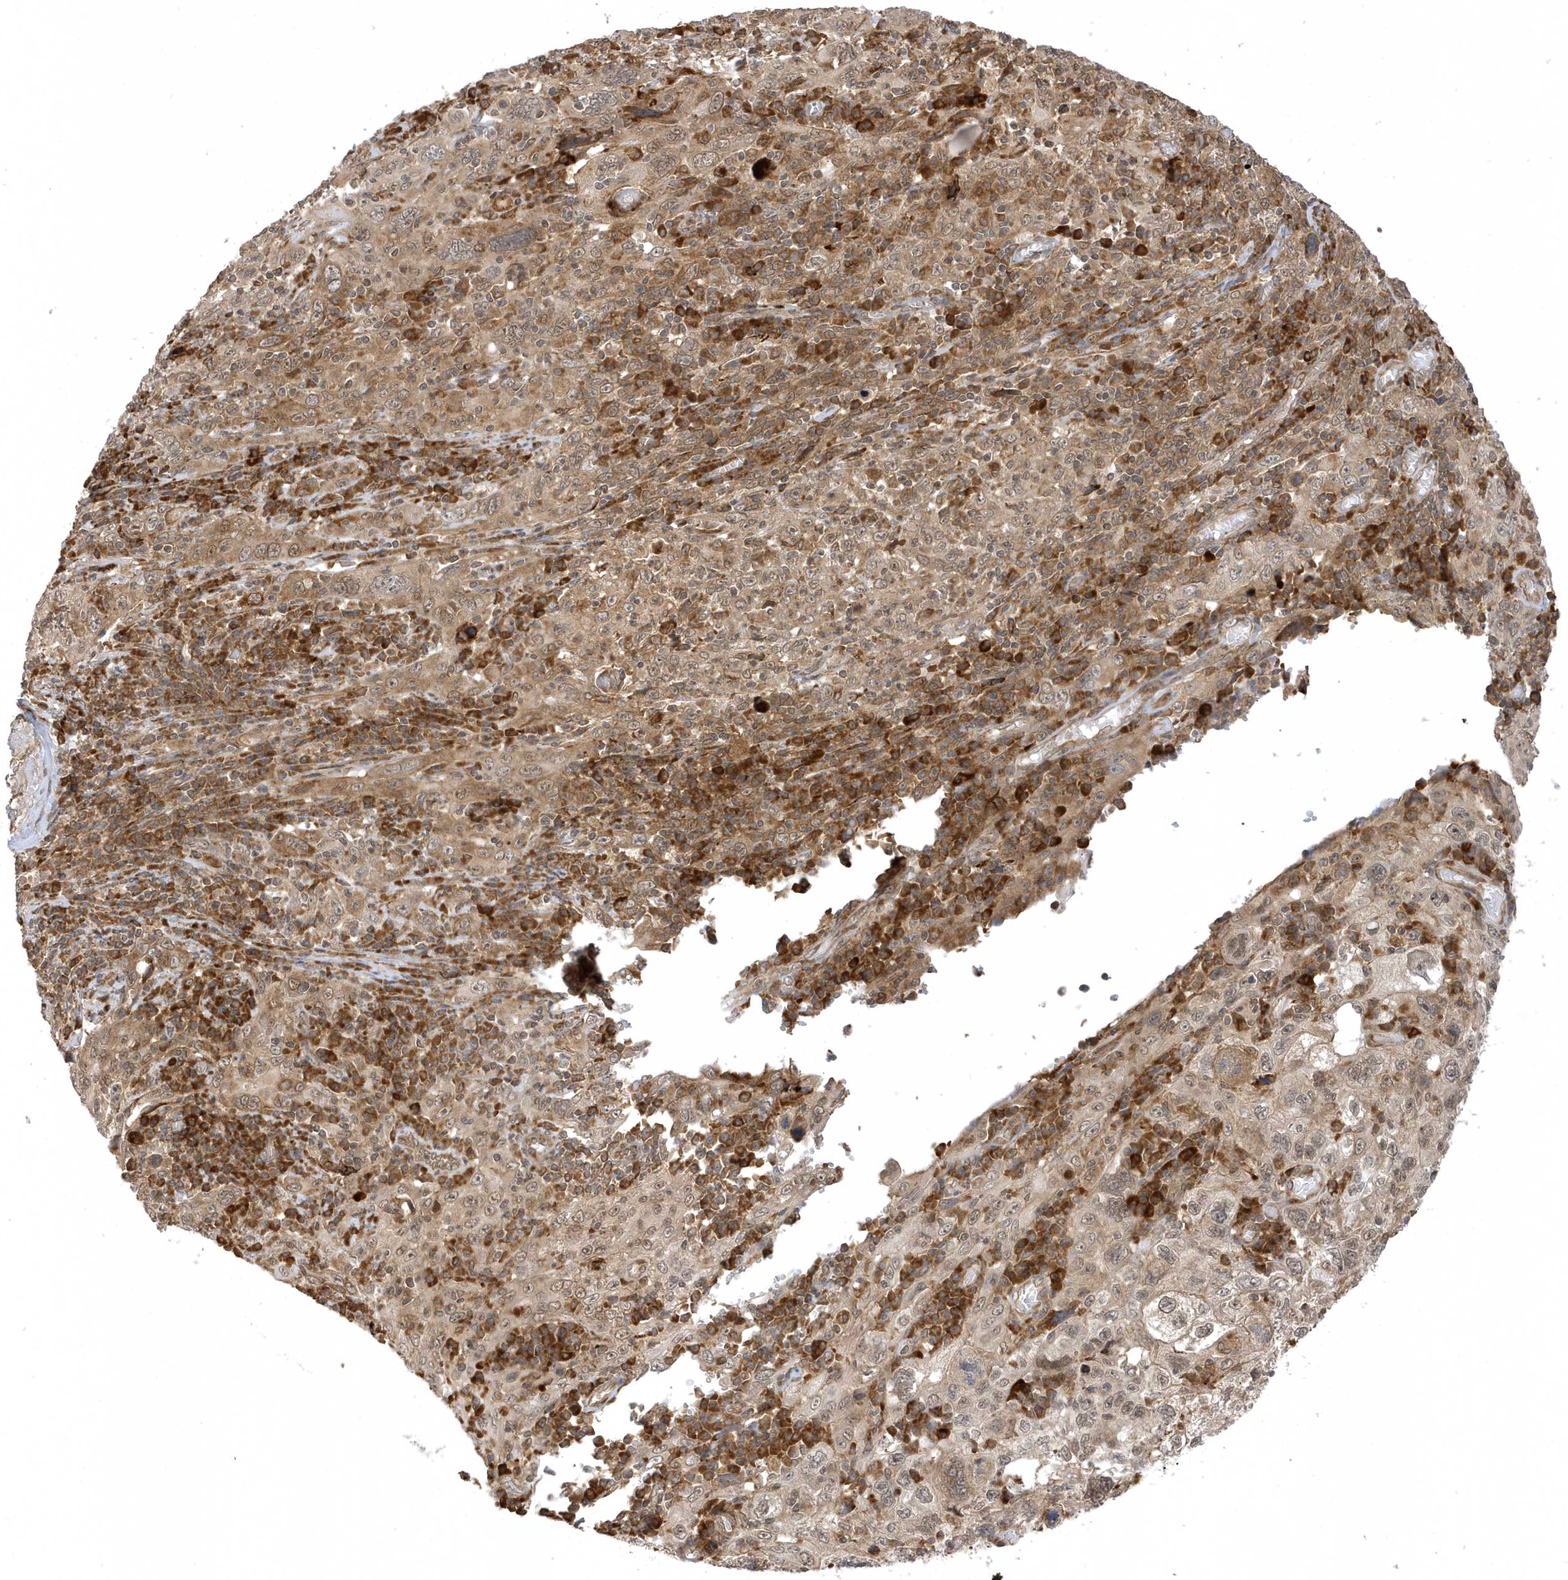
{"staining": {"intensity": "moderate", "quantity": ">75%", "location": "cytoplasmic/membranous"}, "tissue": "cervical cancer", "cell_type": "Tumor cells", "image_type": "cancer", "snomed": [{"axis": "morphology", "description": "Squamous cell carcinoma, NOS"}, {"axis": "topography", "description": "Cervix"}], "caption": "High-power microscopy captured an IHC micrograph of squamous cell carcinoma (cervical), revealing moderate cytoplasmic/membranous staining in about >75% of tumor cells.", "gene": "METTL21A", "patient": {"sex": "female", "age": 46}}